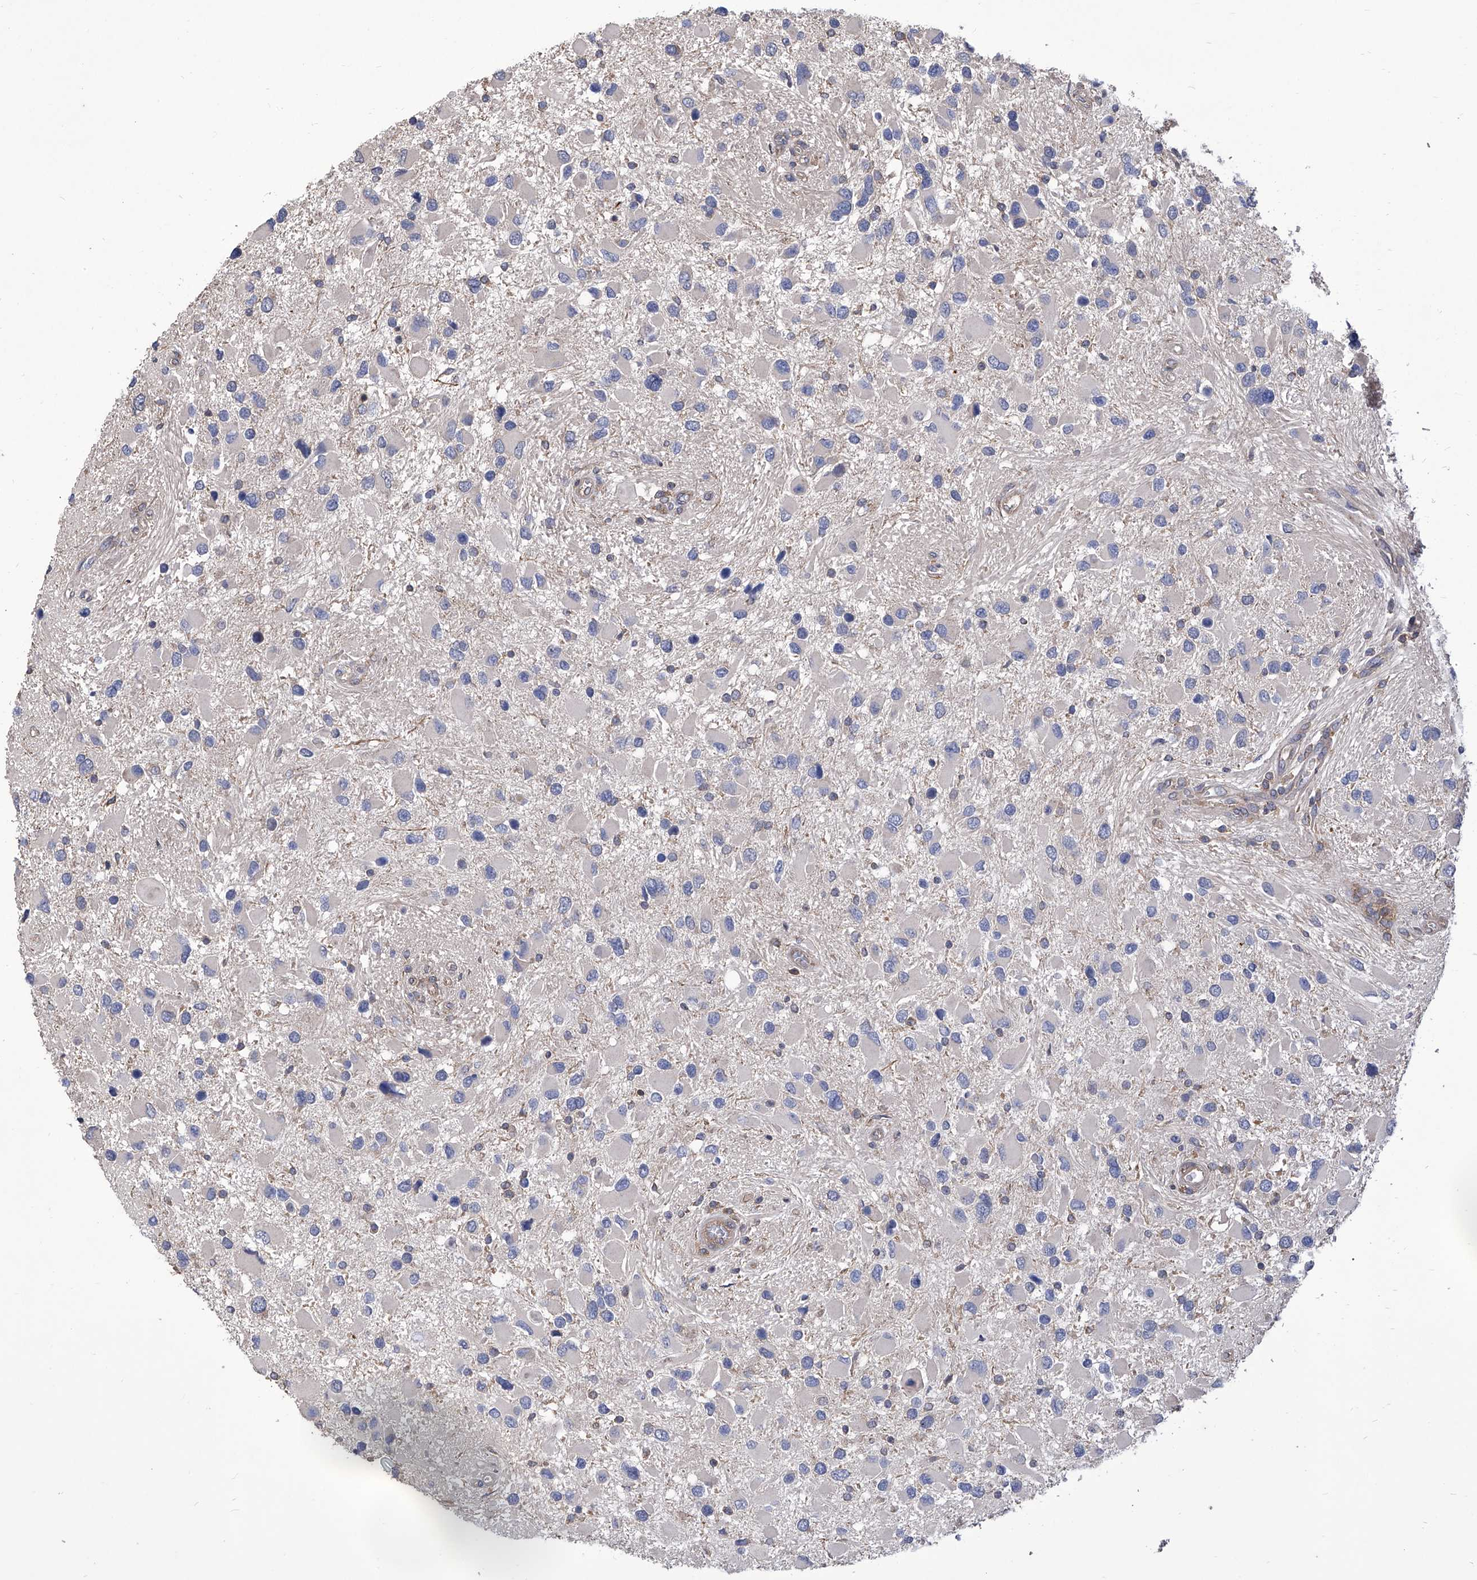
{"staining": {"intensity": "negative", "quantity": "none", "location": "none"}, "tissue": "glioma", "cell_type": "Tumor cells", "image_type": "cancer", "snomed": [{"axis": "morphology", "description": "Glioma, malignant, High grade"}, {"axis": "topography", "description": "Brain"}], "caption": "The IHC histopathology image has no significant staining in tumor cells of high-grade glioma (malignant) tissue. The staining is performed using DAB brown chromogen with nuclei counter-stained in using hematoxylin.", "gene": "TJAP1", "patient": {"sex": "male", "age": 53}}